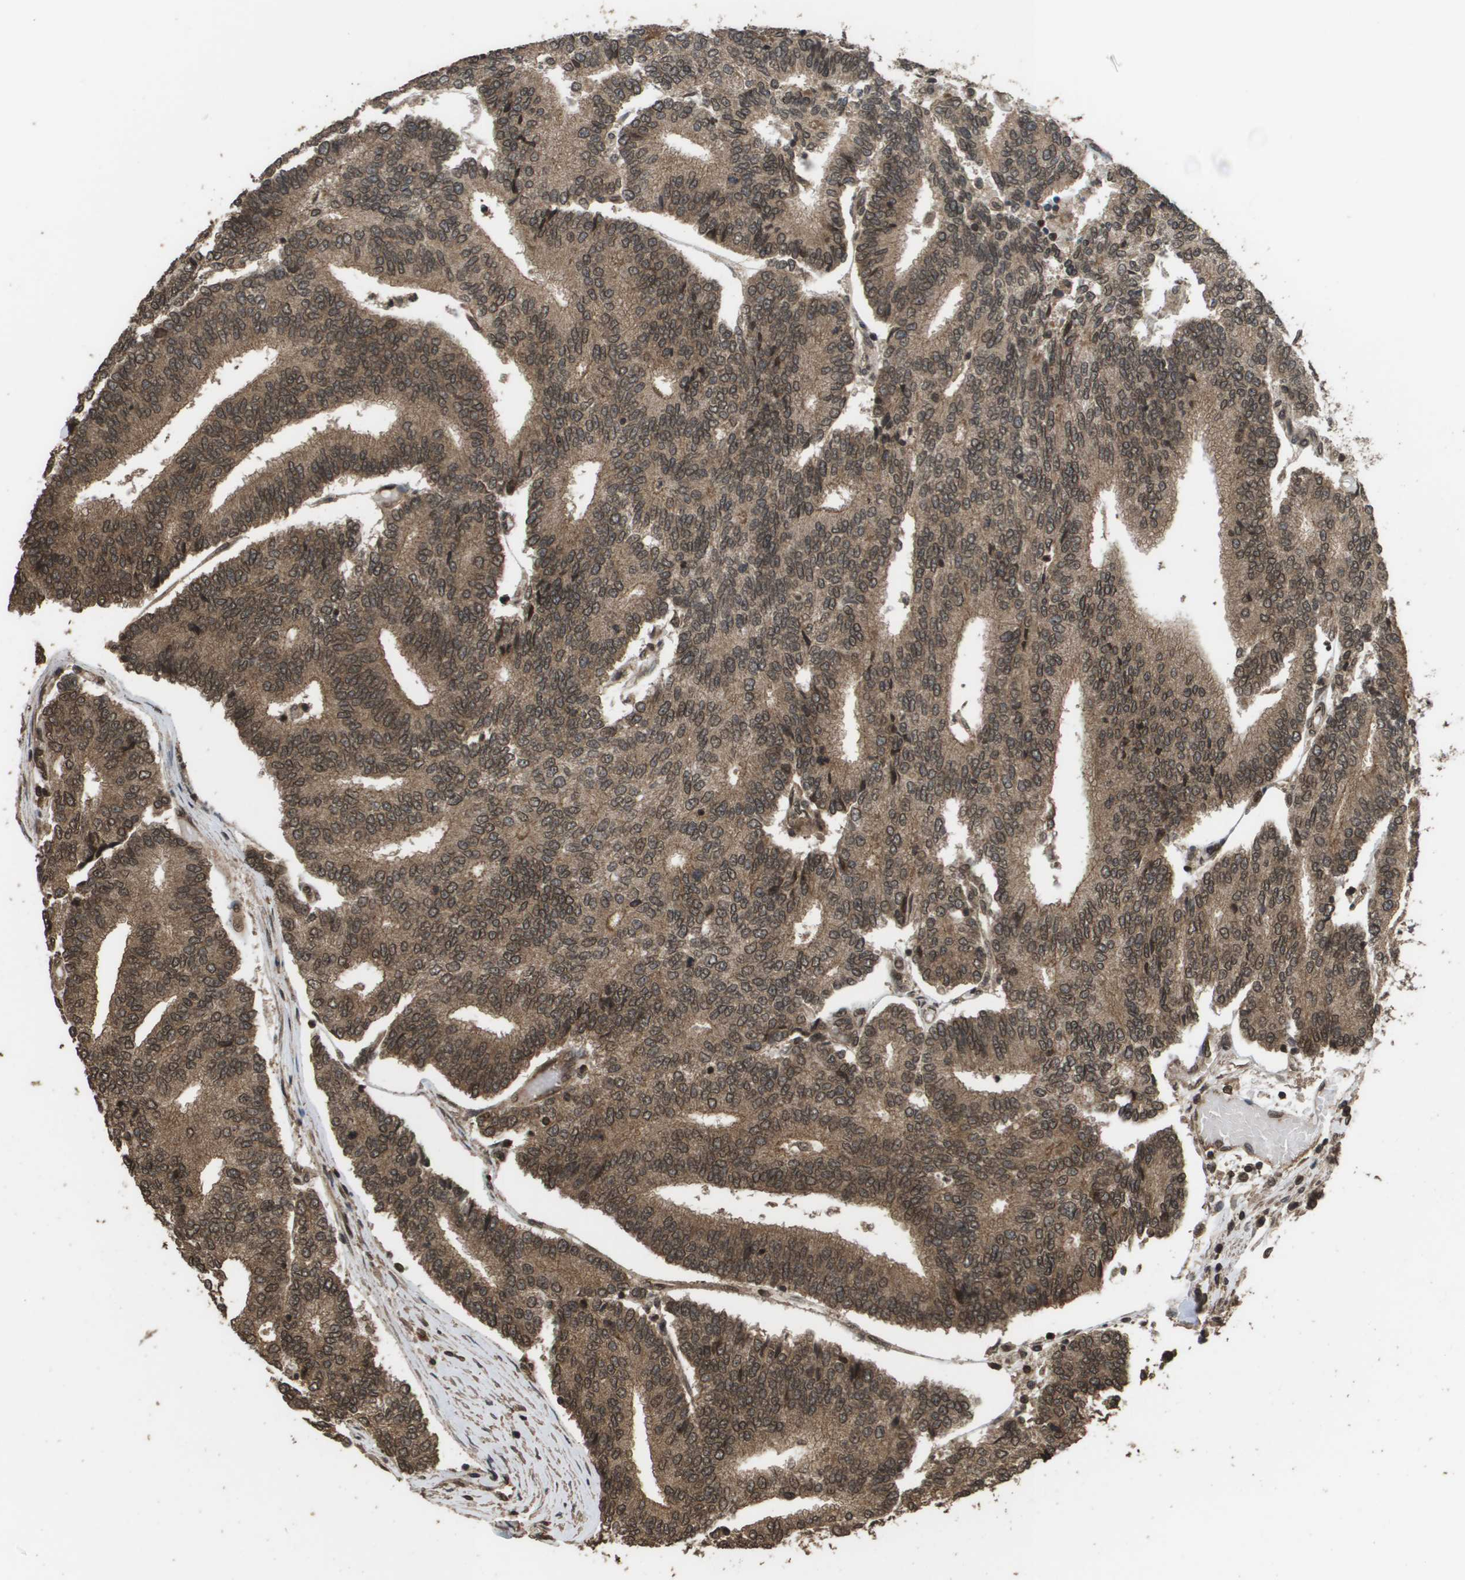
{"staining": {"intensity": "moderate", "quantity": ">75%", "location": "cytoplasmic/membranous,nuclear"}, "tissue": "prostate cancer", "cell_type": "Tumor cells", "image_type": "cancer", "snomed": [{"axis": "morphology", "description": "Normal tissue, NOS"}, {"axis": "morphology", "description": "Adenocarcinoma, High grade"}, {"axis": "topography", "description": "Prostate"}, {"axis": "topography", "description": "Seminal veicle"}], "caption": "Brown immunohistochemical staining in high-grade adenocarcinoma (prostate) reveals moderate cytoplasmic/membranous and nuclear staining in about >75% of tumor cells.", "gene": "AXIN2", "patient": {"sex": "male", "age": 55}}